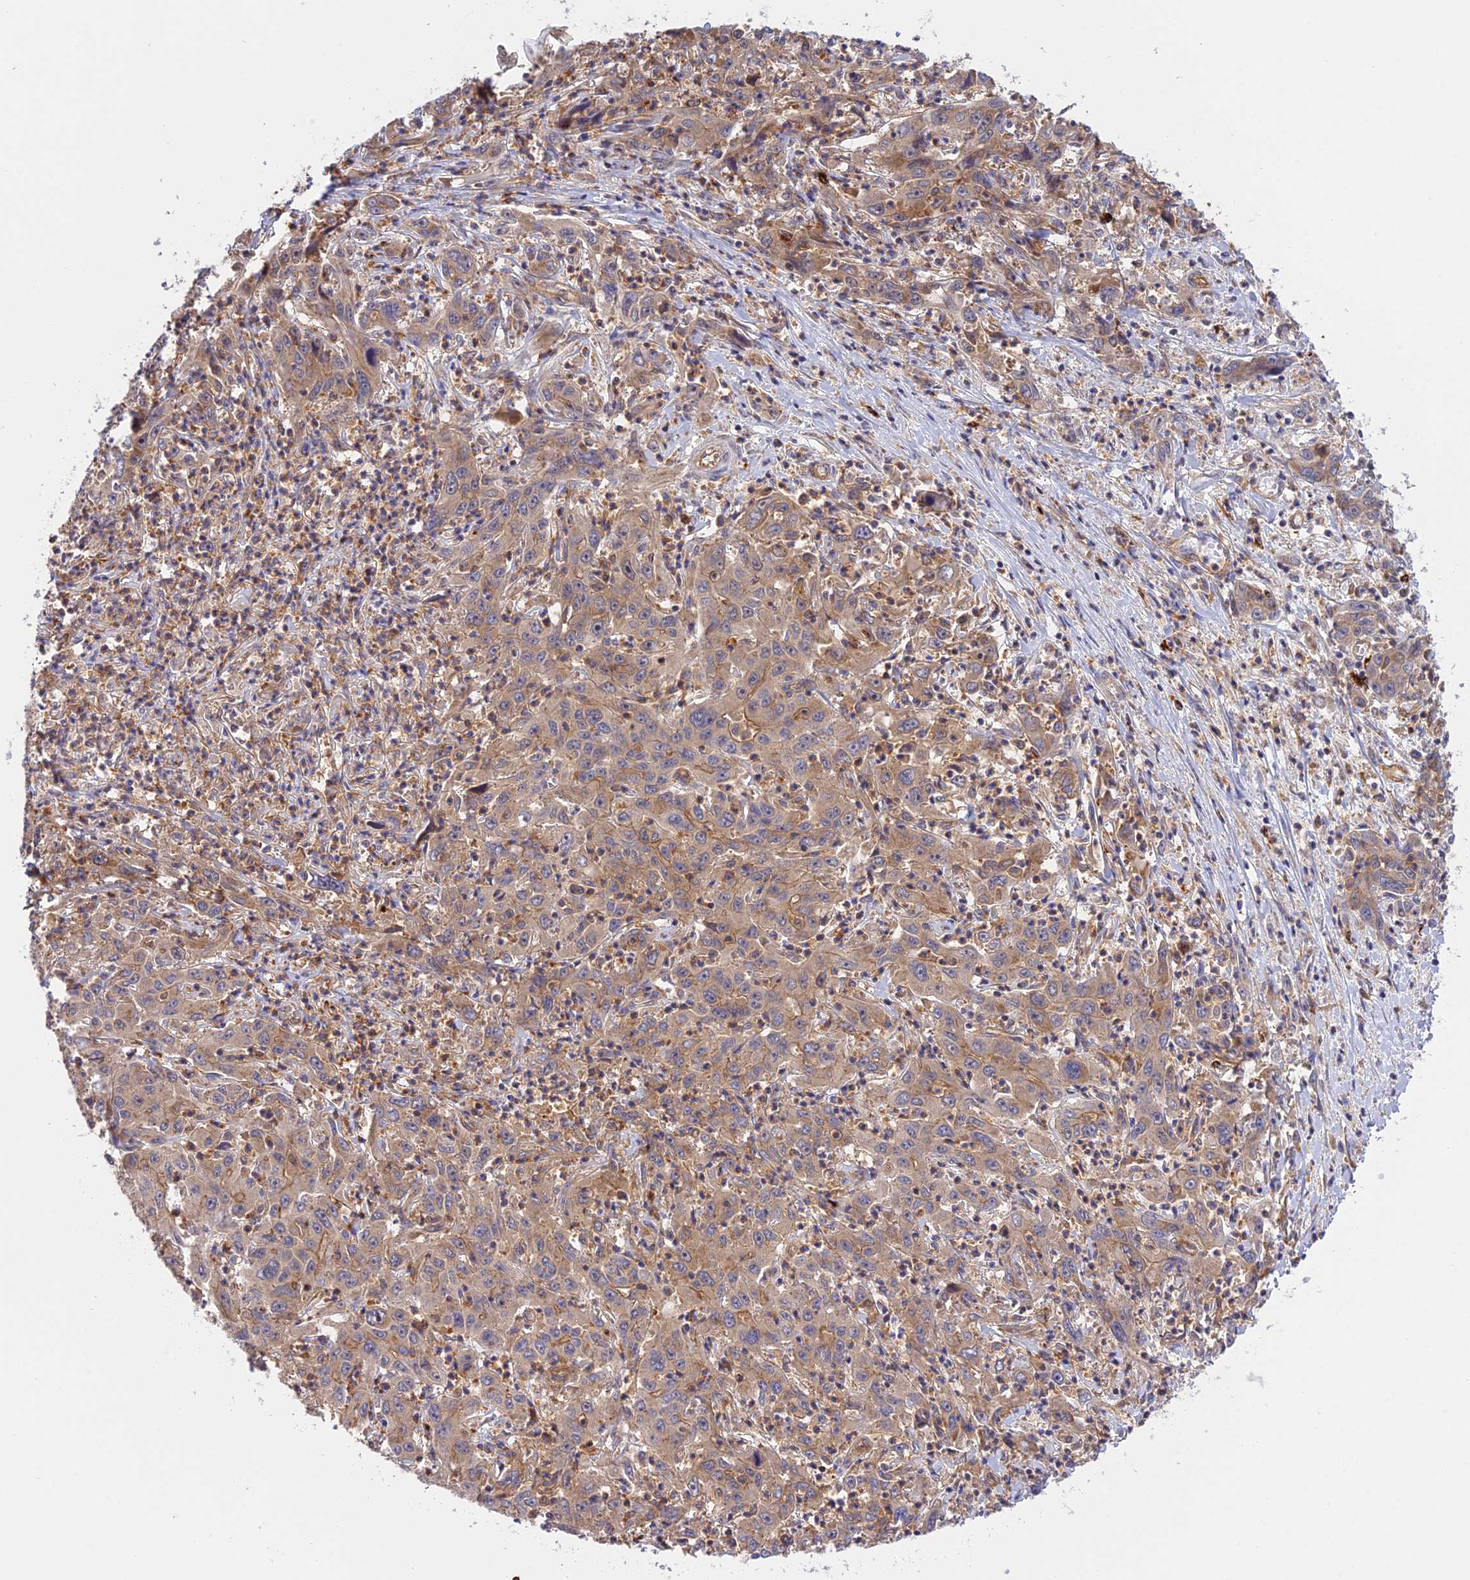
{"staining": {"intensity": "weak", "quantity": "25%-75%", "location": "cytoplasmic/membranous"}, "tissue": "liver cancer", "cell_type": "Tumor cells", "image_type": "cancer", "snomed": [{"axis": "morphology", "description": "Carcinoma, Hepatocellular, NOS"}, {"axis": "topography", "description": "Liver"}], "caption": "Tumor cells demonstrate weak cytoplasmic/membranous positivity in about 25%-75% of cells in liver cancer.", "gene": "C5orf22", "patient": {"sex": "male", "age": 63}}